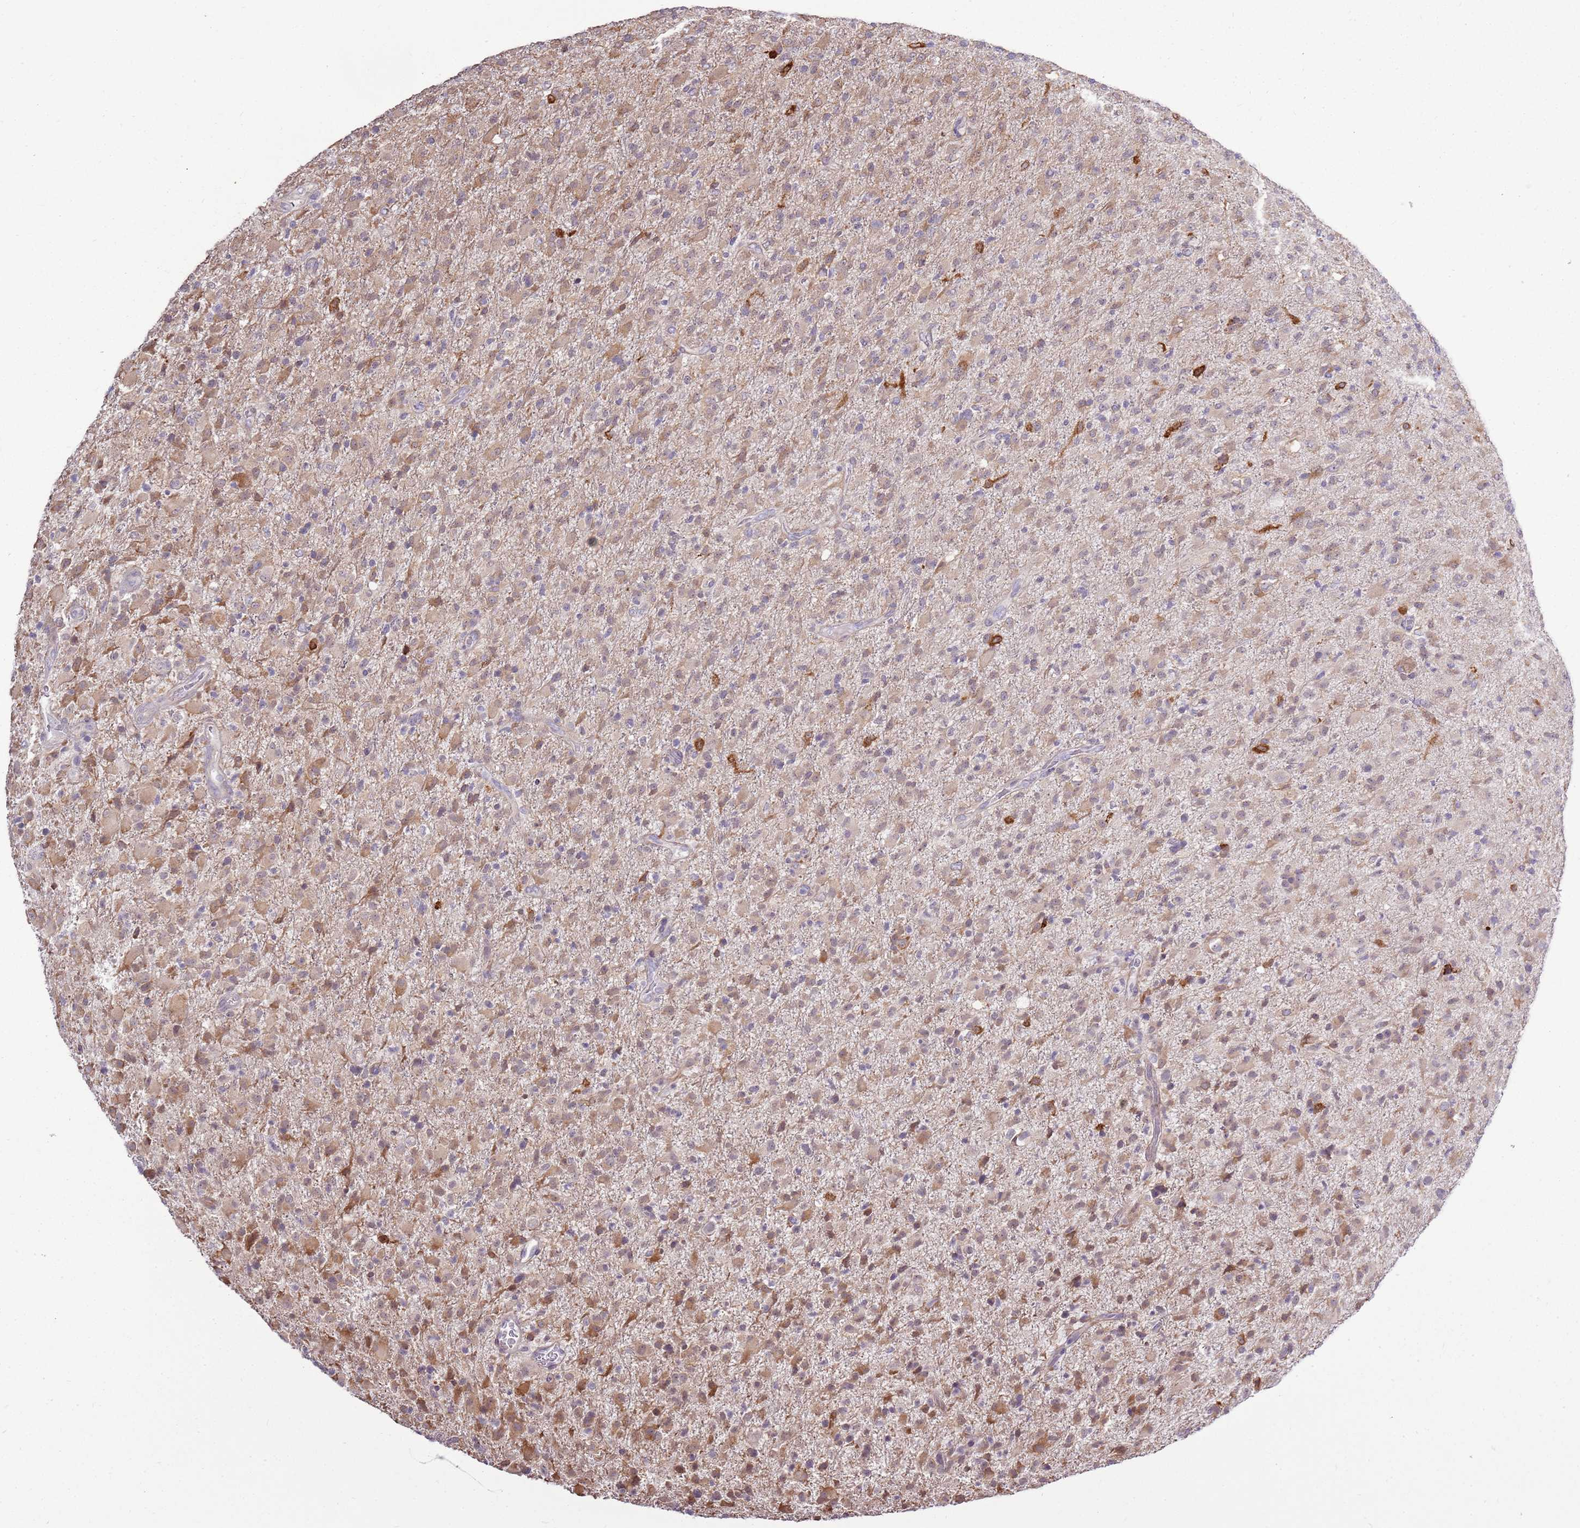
{"staining": {"intensity": "weak", "quantity": ">75%", "location": "cytoplasmic/membranous"}, "tissue": "glioma", "cell_type": "Tumor cells", "image_type": "cancer", "snomed": [{"axis": "morphology", "description": "Glioma, malignant, Low grade"}, {"axis": "topography", "description": "Brain"}], "caption": "Glioma stained with a brown dye reveals weak cytoplasmic/membranous positive staining in about >75% of tumor cells.", "gene": "UGGT2", "patient": {"sex": "male", "age": 65}}